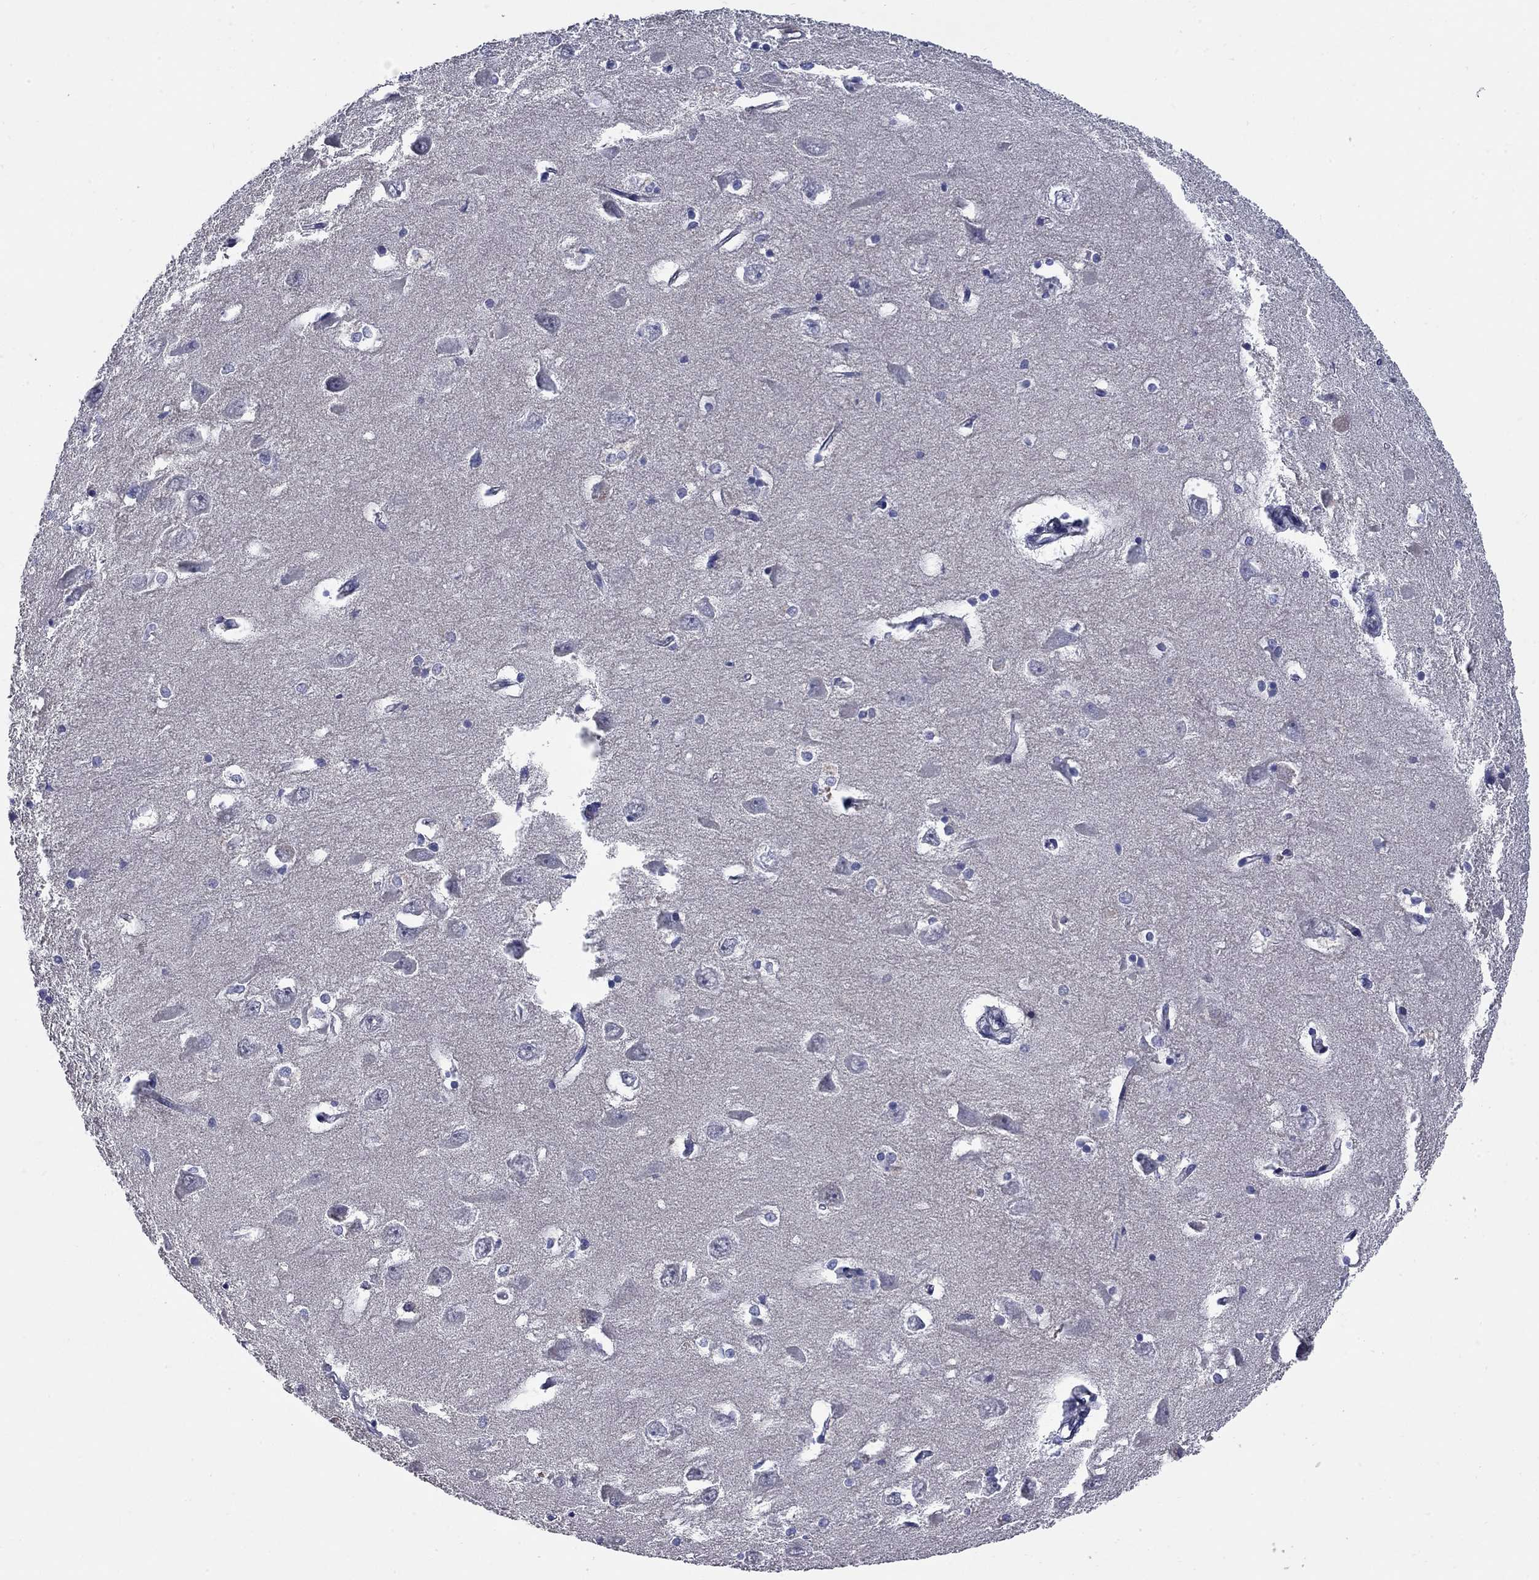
{"staining": {"intensity": "negative", "quantity": "none", "location": "none"}, "tissue": "hippocampus", "cell_type": "Glial cells", "image_type": "normal", "snomed": [{"axis": "morphology", "description": "Normal tissue, NOS"}, {"axis": "topography", "description": "Lateral ventricle wall"}, {"axis": "topography", "description": "Hippocampus"}], "caption": "The image shows no staining of glial cells in benign hippocampus.", "gene": "HTR4", "patient": {"sex": "female", "age": 63}}